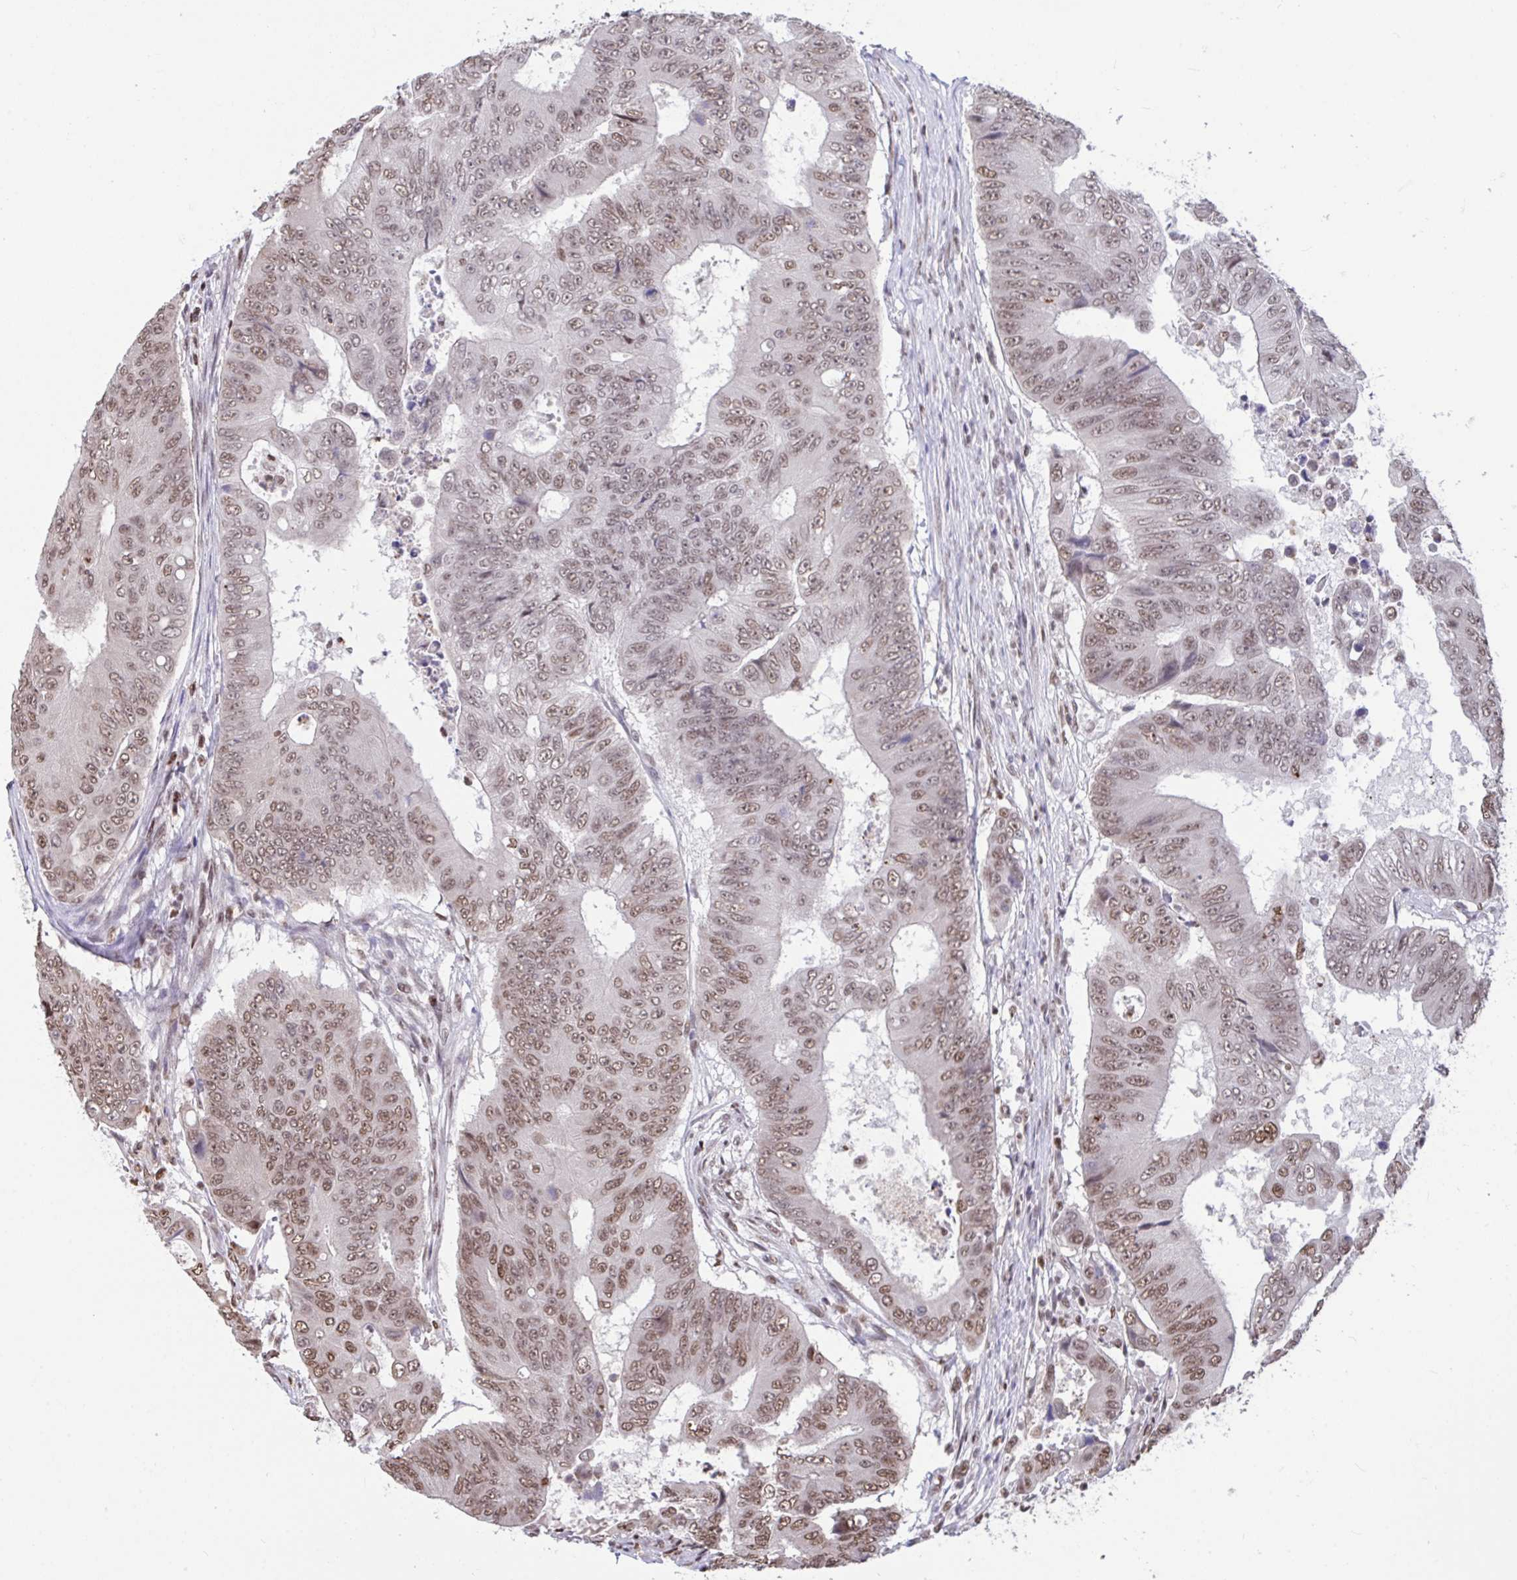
{"staining": {"intensity": "moderate", "quantity": ">75%", "location": "nuclear"}, "tissue": "colorectal cancer", "cell_type": "Tumor cells", "image_type": "cancer", "snomed": [{"axis": "morphology", "description": "Adenocarcinoma, NOS"}, {"axis": "topography", "description": "Colon"}], "caption": "Immunohistochemical staining of colorectal adenocarcinoma displays medium levels of moderate nuclear protein staining in approximately >75% of tumor cells.", "gene": "HNRNPDL", "patient": {"sex": "female", "age": 48}}